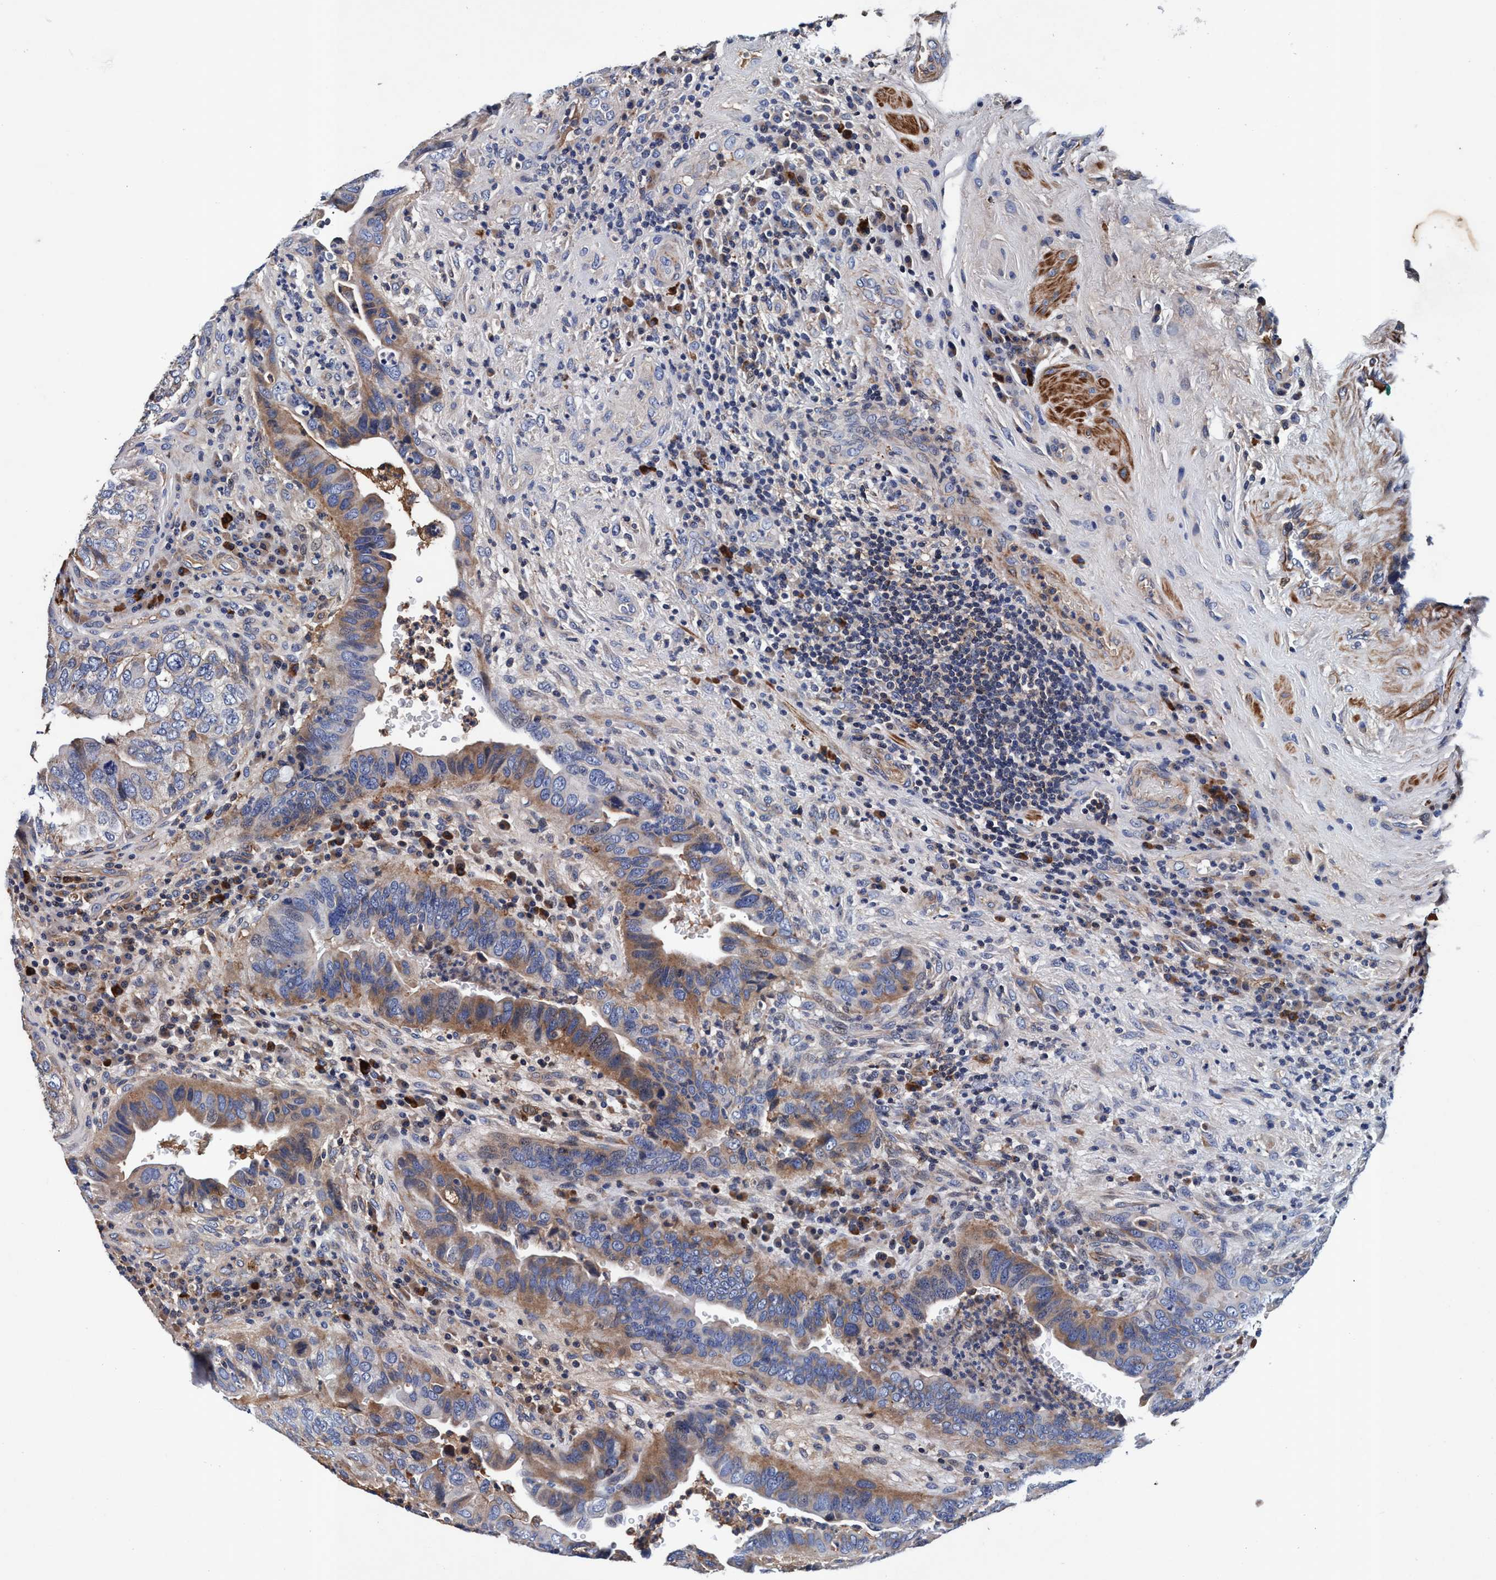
{"staining": {"intensity": "moderate", "quantity": "25%-75%", "location": "cytoplasmic/membranous"}, "tissue": "urothelial cancer", "cell_type": "Tumor cells", "image_type": "cancer", "snomed": [{"axis": "morphology", "description": "Urothelial carcinoma, High grade"}, {"axis": "topography", "description": "Urinary bladder"}], "caption": "This histopathology image reveals urothelial carcinoma (high-grade) stained with immunohistochemistry to label a protein in brown. The cytoplasmic/membranous of tumor cells show moderate positivity for the protein. Nuclei are counter-stained blue.", "gene": "RNF208", "patient": {"sex": "female", "age": 82}}